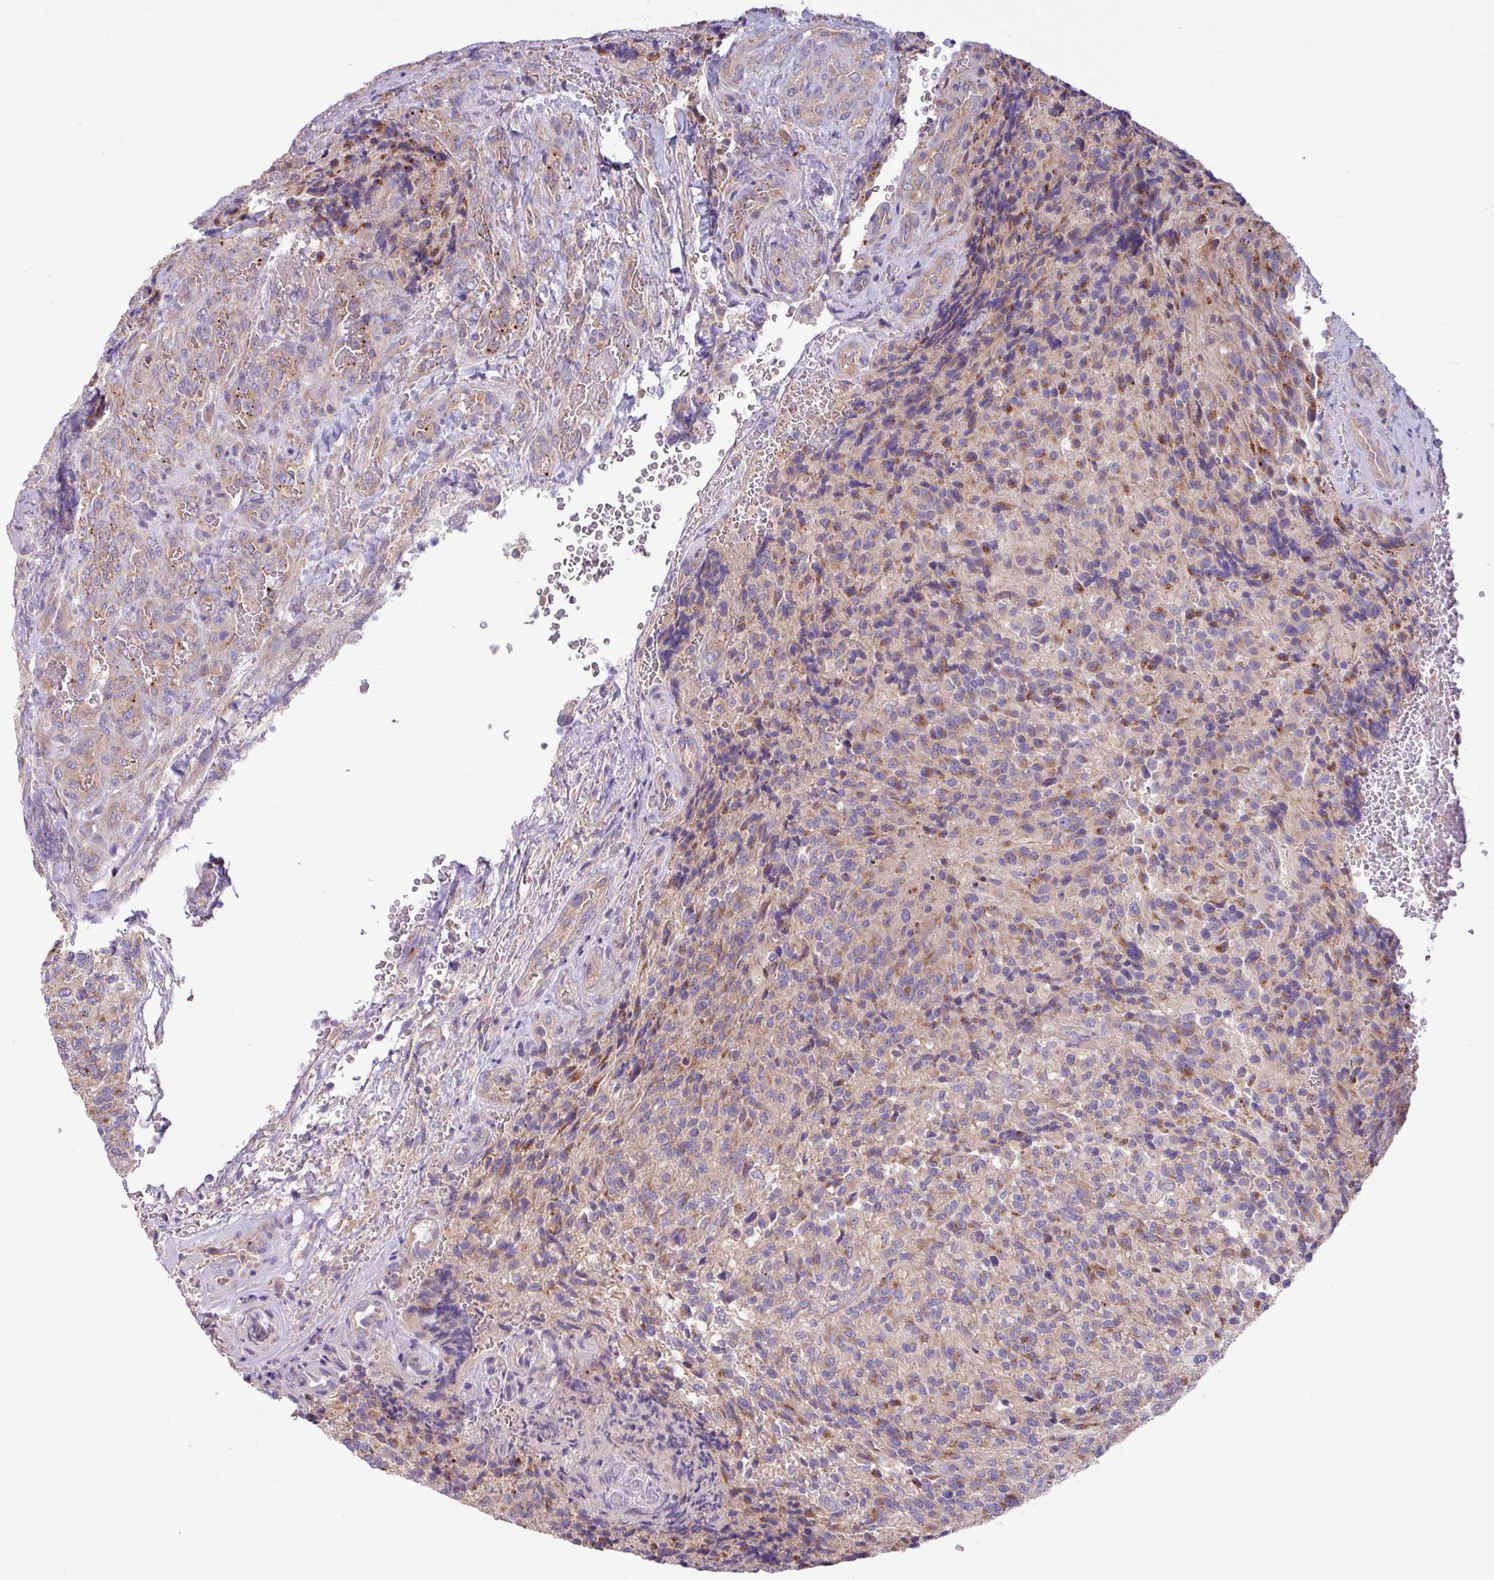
{"staining": {"intensity": "moderate", "quantity": "25%-75%", "location": "cytoplasmic/membranous"}, "tissue": "glioma", "cell_type": "Tumor cells", "image_type": "cancer", "snomed": [{"axis": "morphology", "description": "Normal tissue, NOS"}, {"axis": "morphology", "description": "Glioma, malignant, High grade"}, {"axis": "topography", "description": "Cerebral cortex"}], "caption": "Human glioma stained with a protein marker shows moderate staining in tumor cells.", "gene": "PPM1J", "patient": {"sex": "male", "age": 56}}